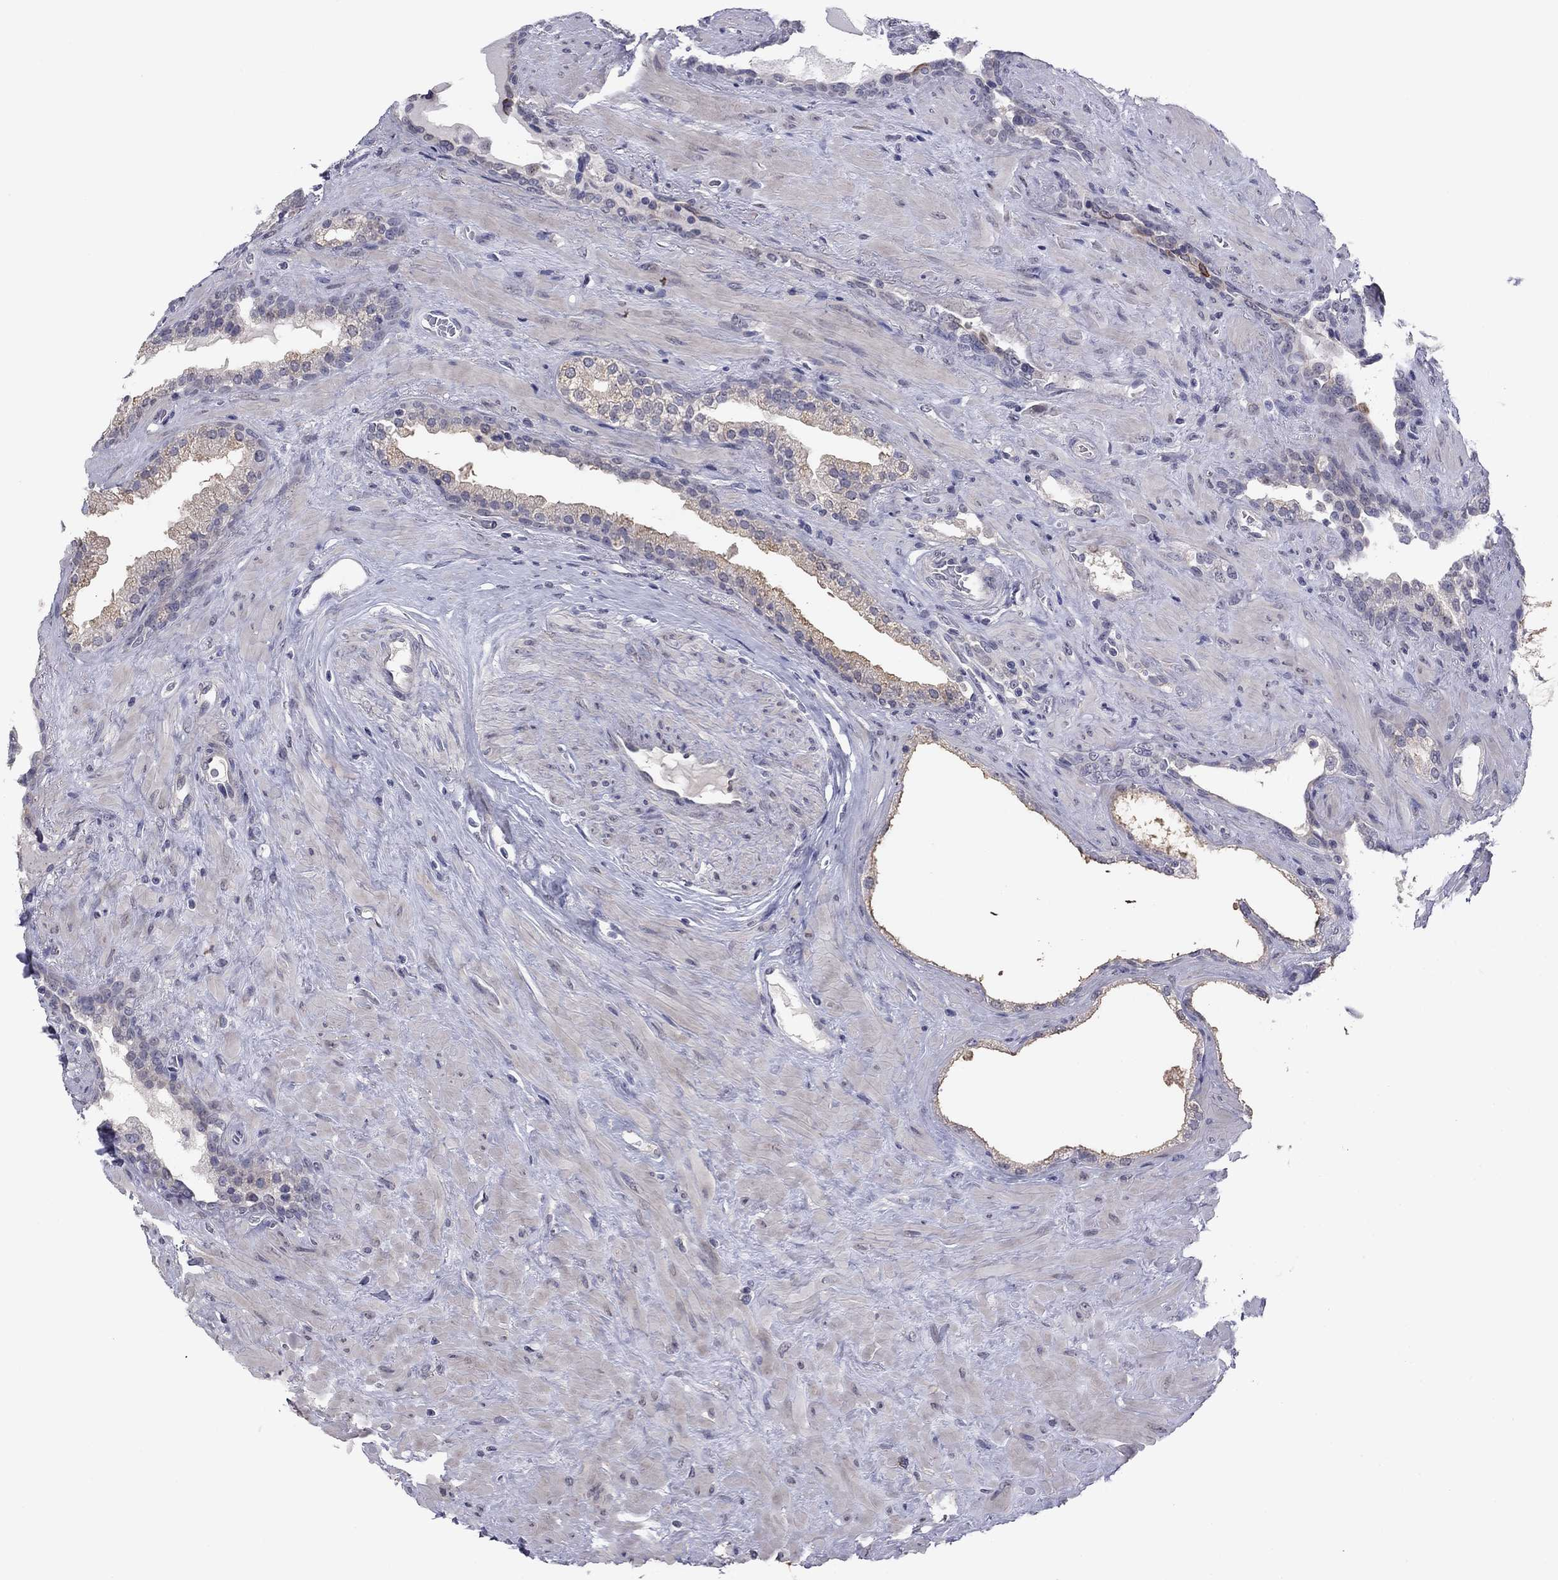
{"staining": {"intensity": "weak", "quantity": "25%-75%", "location": "cytoplasmic/membranous"}, "tissue": "prostate", "cell_type": "Glandular cells", "image_type": "normal", "snomed": [{"axis": "morphology", "description": "Normal tissue, NOS"}, {"axis": "topography", "description": "Prostate"}], "caption": "A brown stain labels weak cytoplasmic/membranous positivity of a protein in glandular cells of benign human prostate. (Brightfield microscopy of DAB IHC at high magnification).", "gene": "PRRT2", "patient": {"sex": "male", "age": 63}}